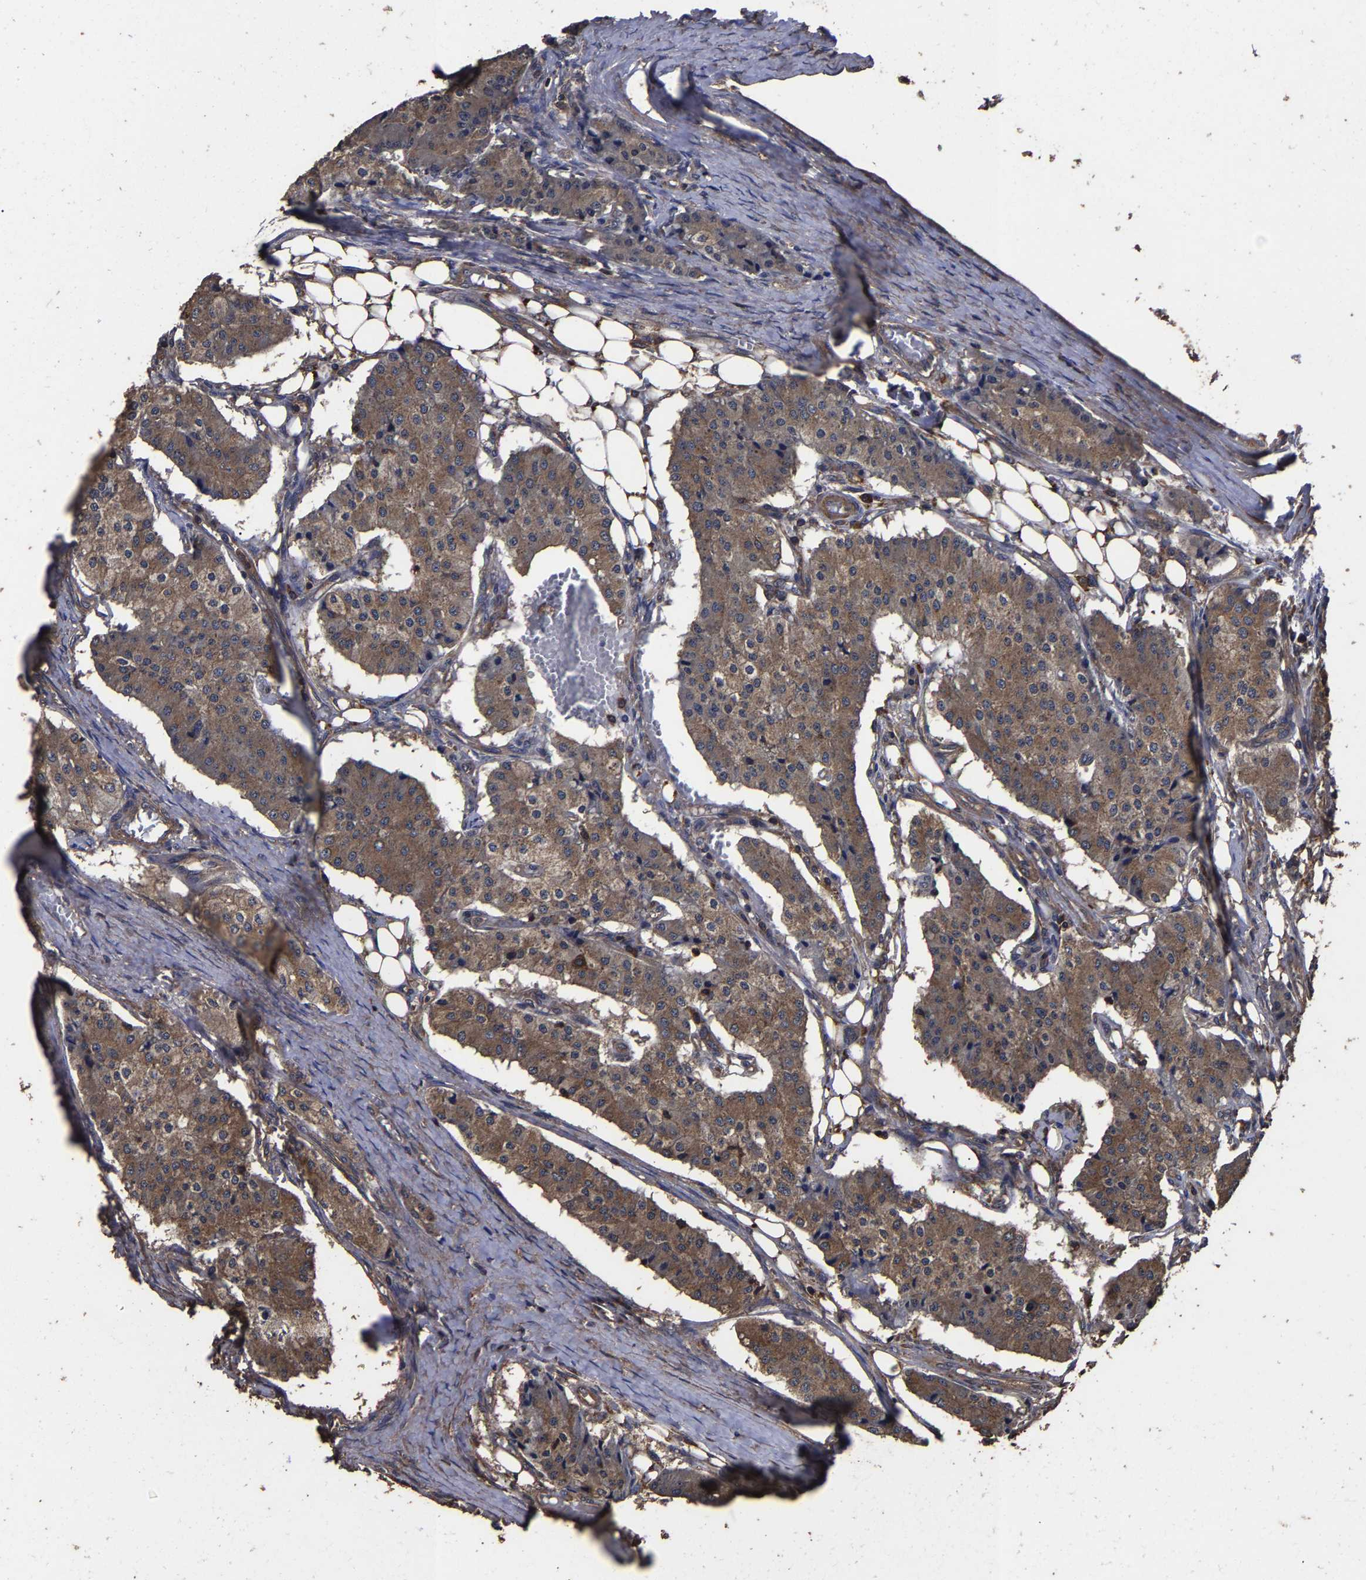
{"staining": {"intensity": "moderate", "quantity": ">75%", "location": "cytoplasmic/membranous"}, "tissue": "carcinoid", "cell_type": "Tumor cells", "image_type": "cancer", "snomed": [{"axis": "morphology", "description": "Carcinoid, malignant, NOS"}, {"axis": "topography", "description": "Colon"}], "caption": "Moderate cytoplasmic/membranous protein positivity is appreciated in about >75% of tumor cells in carcinoid (malignant).", "gene": "ITCH", "patient": {"sex": "female", "age": 52}}